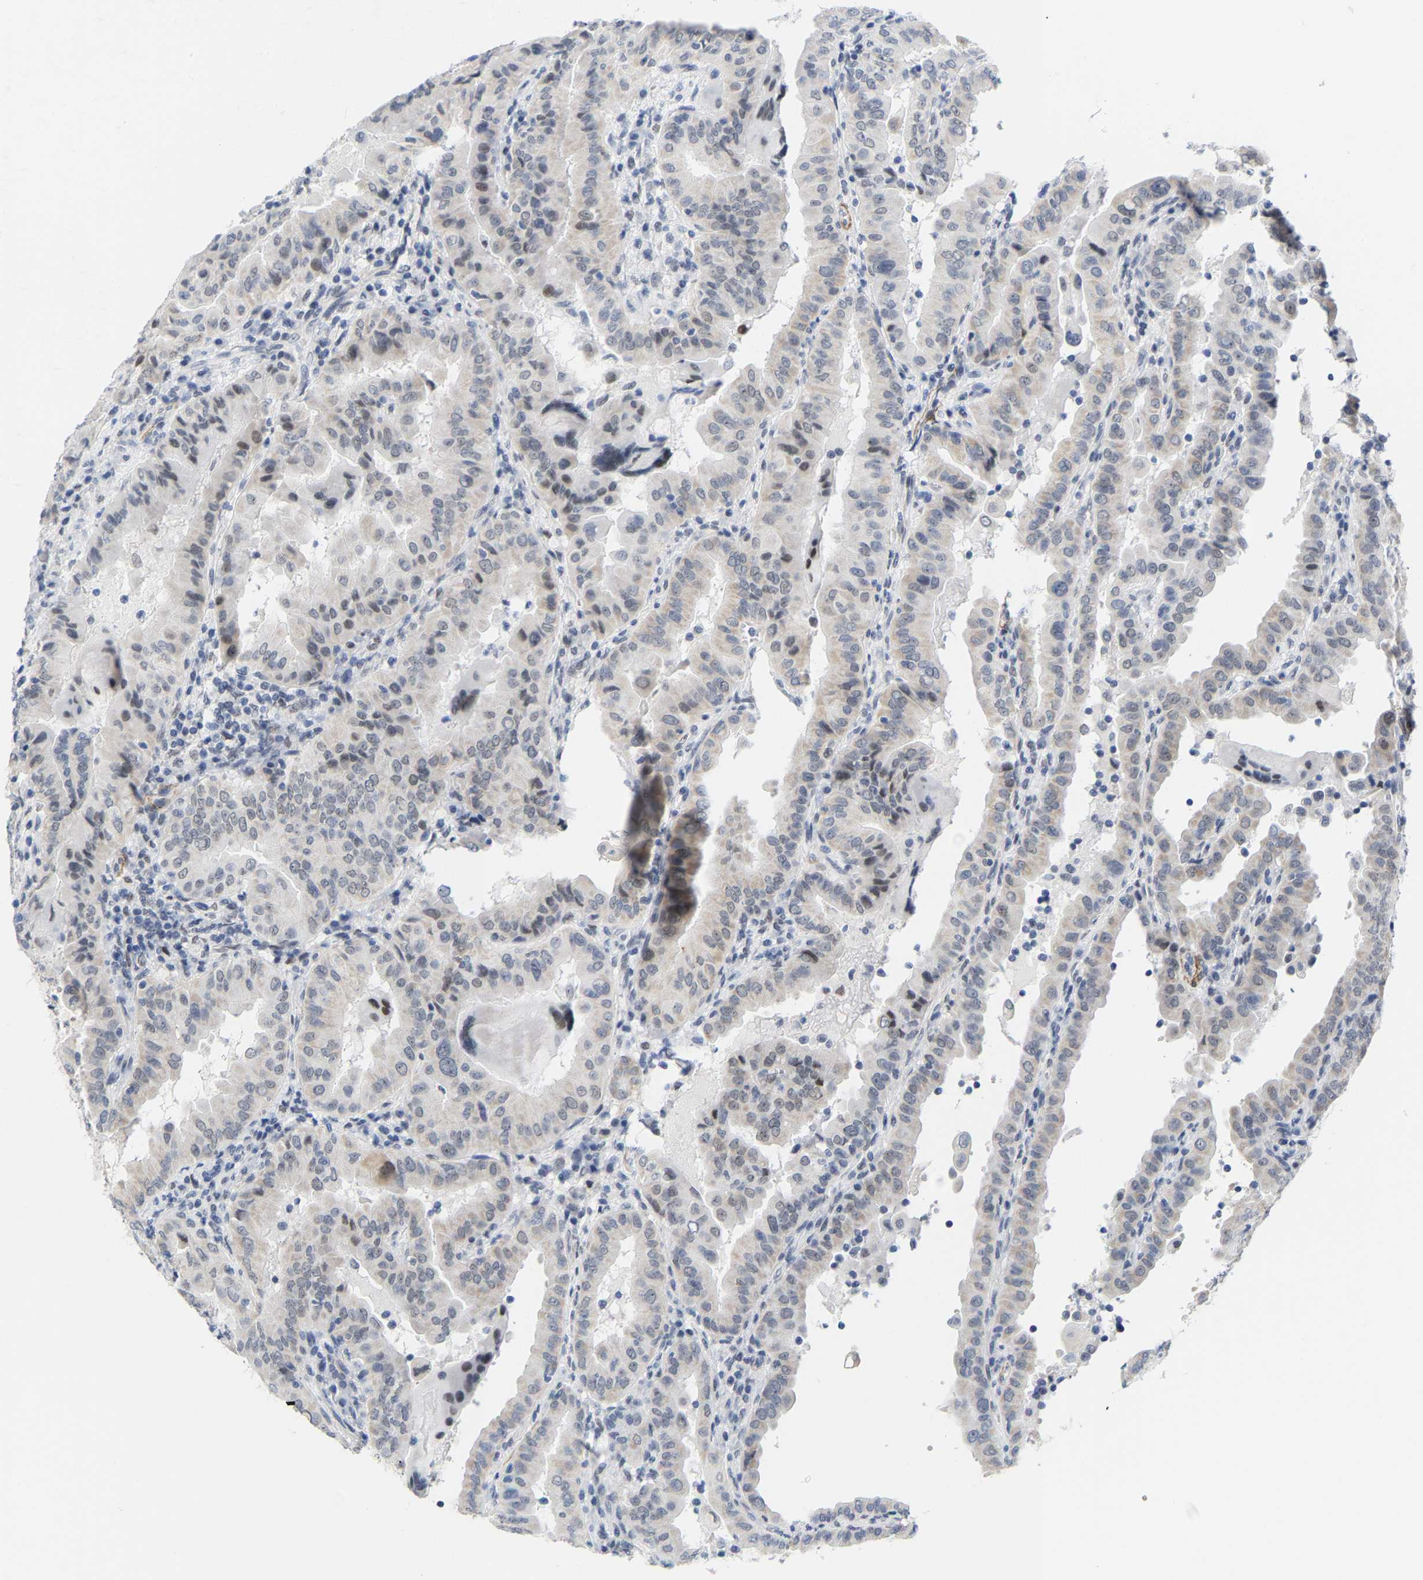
{"staining": {"intensity": "negative", "quantity": "none", "location": "none"}, "tissue": "thyroid cancer", "cell_type": "Tumor cells", "image_type": "cancer", "snomed": [{"axis": "morphology", "description": "Papillary adenocarcinoma, NOS"}, {"axis": "topography", "description": "Thyroid gland"}], "caption": "IHC of human thyroid cancer reveals no staining in tumor cells. (DAB (3,3'-diaminobenzidine) IHC, high magnification).", "gene": "FAM180A", "patient": {"sex": "male", "age": 33}}